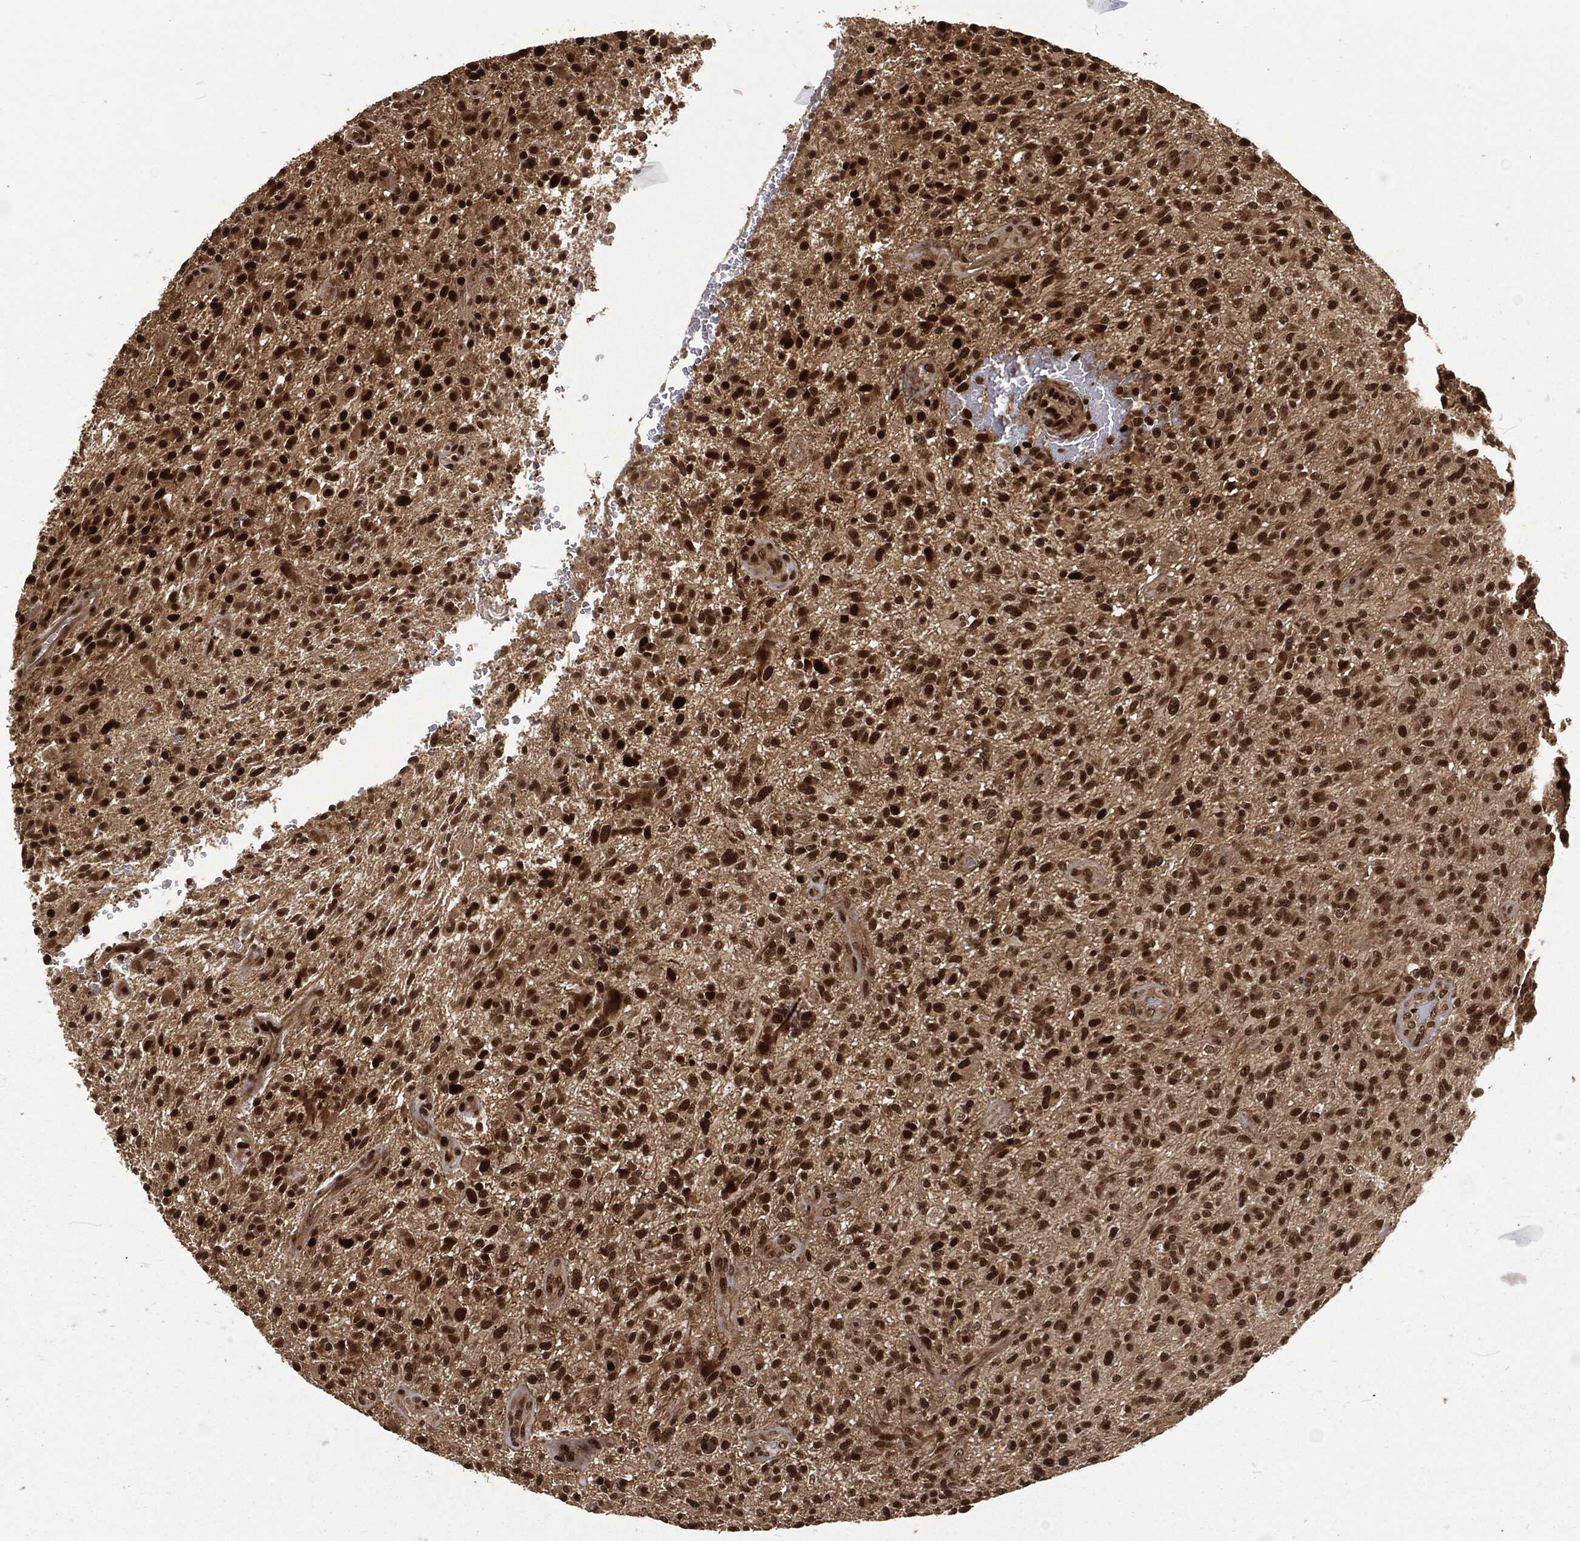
{"staining": {"intensity": "strong", "quantity": "25%-75%", "location": "nuclear"}, "tissue": "glioma", "cell_type": "Tumor cells", "image_type": "cancer", "snomed": [{"axis": "morphology", "description": "Glioma, malignant, High grade"}, {"axis": "topography", "description": "Brain"}], "caption": "A high amount of strong nuclear staining is appreciated in about 25%-75% of tumor cells in glioma tissue.", "gene": "NGRN", "patient": {"sex": "male", "age": 47}}